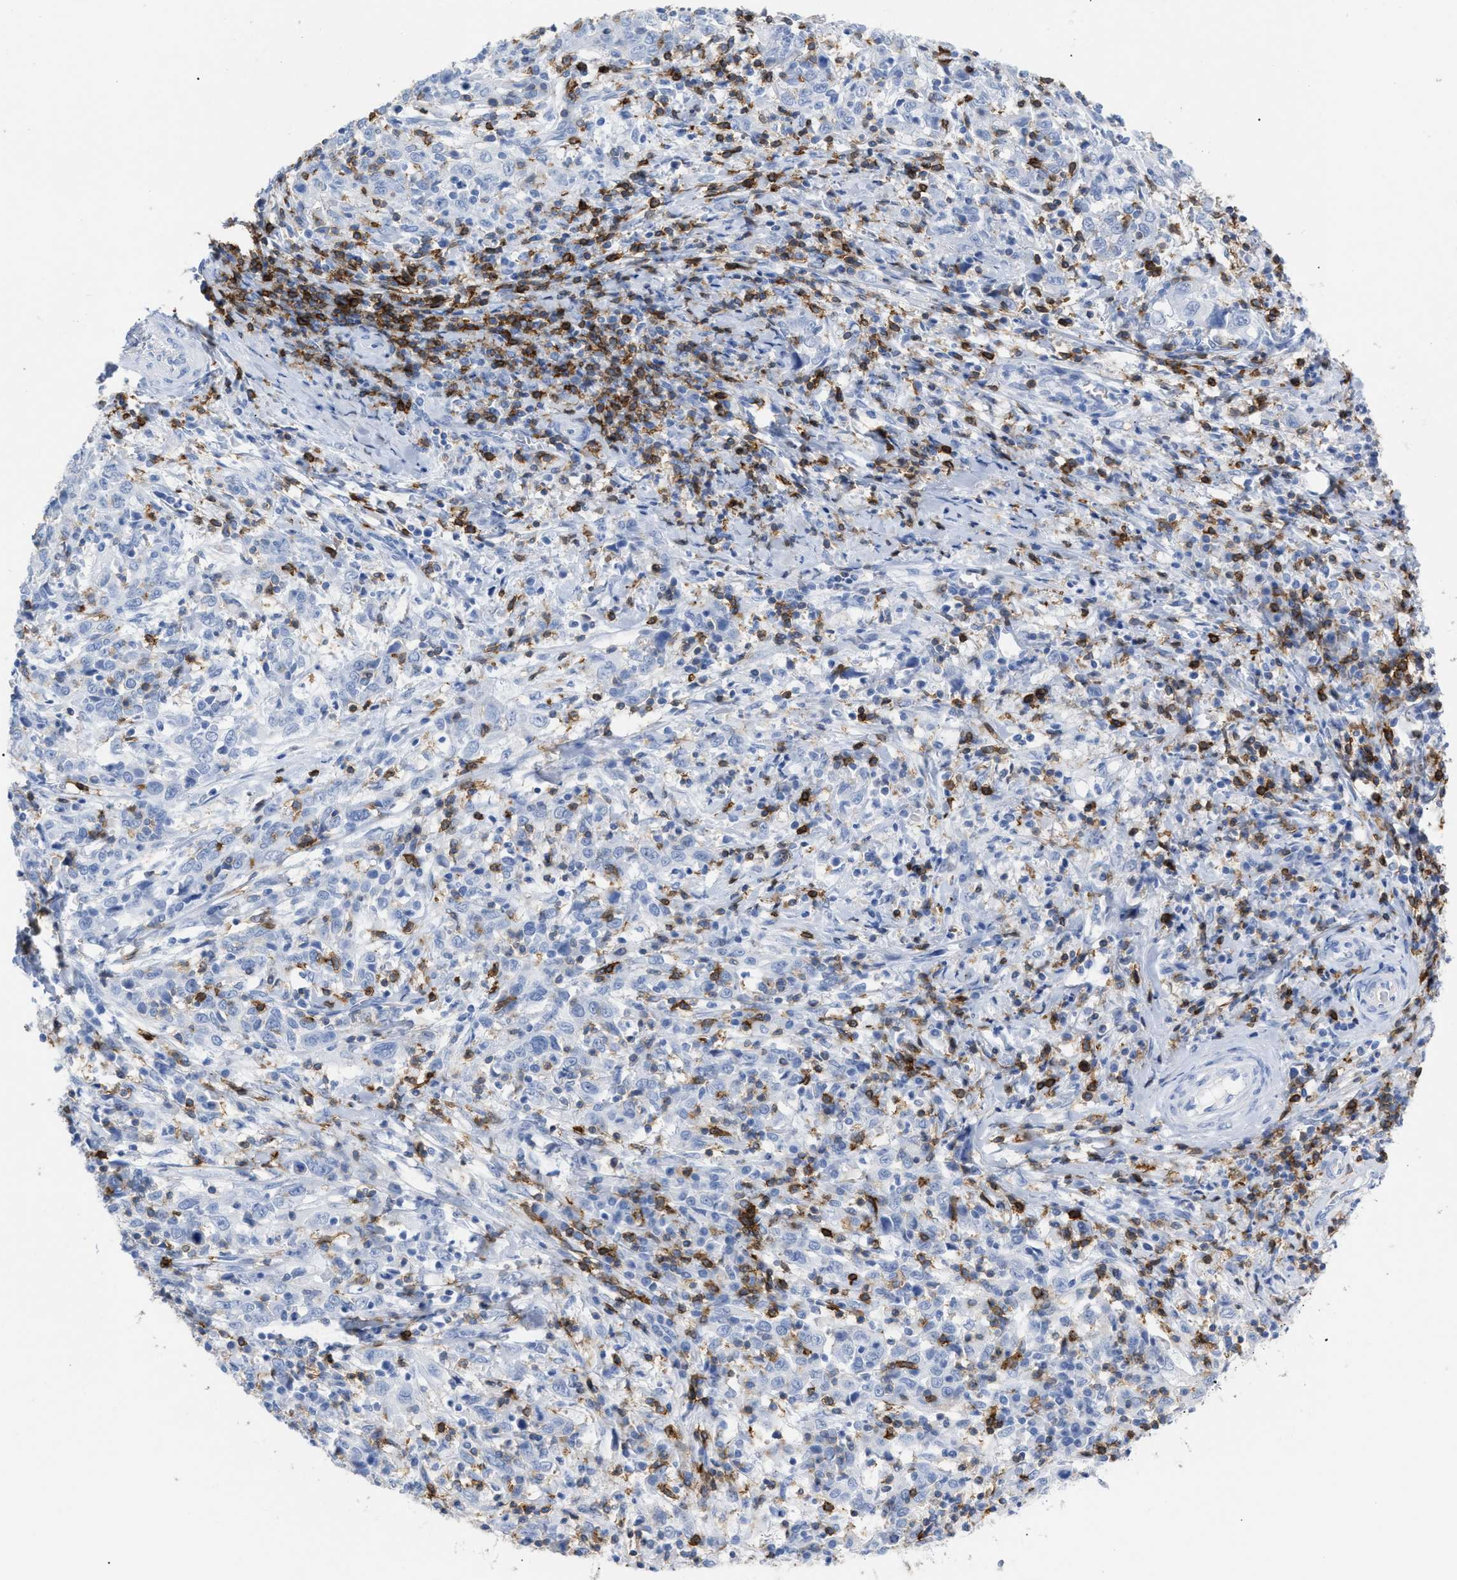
{"staining": {"intensity": "negative", "quantity": "none", "location": "none"}, "tissue": "cervical cancer", "cell_type": "Tumor cells", "image_type": "cancer", "snomed": [{"axis": "morphology", "description": "Squamous cell carcinoma, NOS"}, {"axis": "topography", "description": "Cervix"}], "caption": "Tumor cells show no significant expression in squamous cell carcinoma (cervical).", "gene": "CD5", "patient": {"sex": "female", "age": 46}}